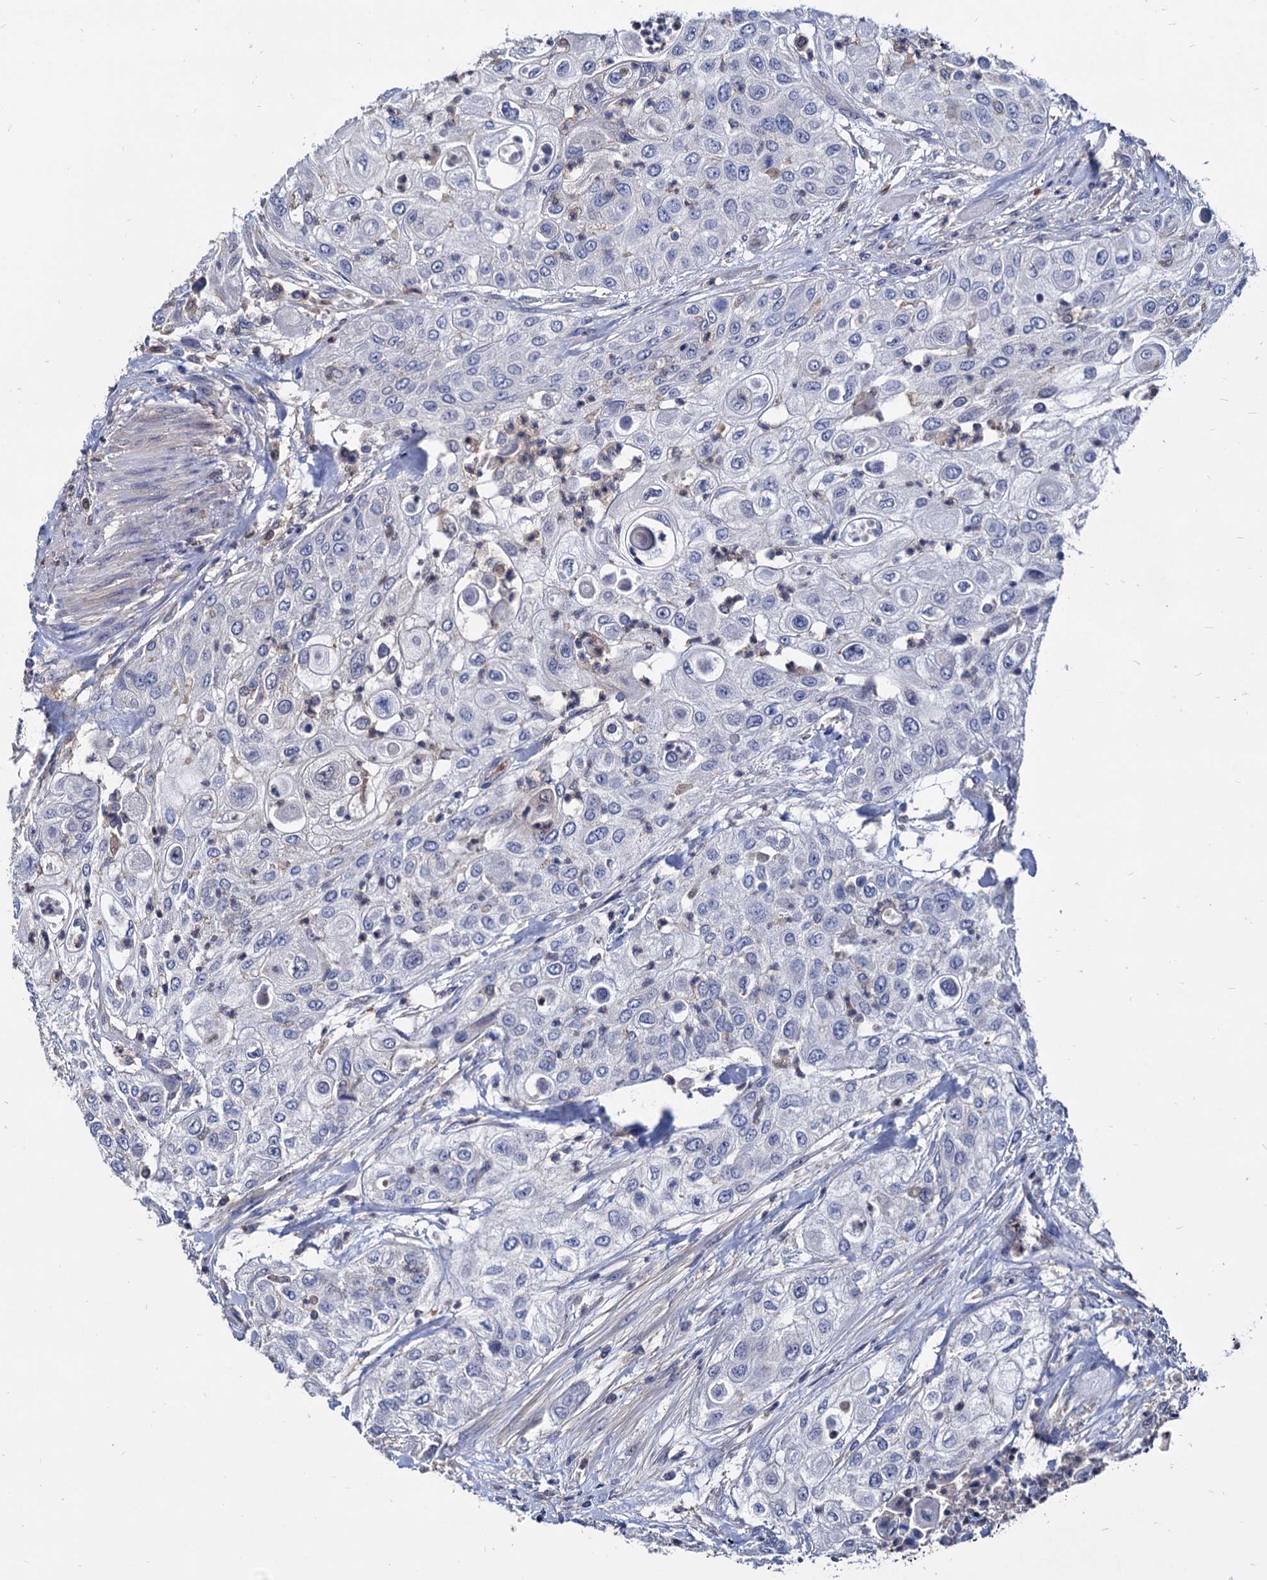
{"staining": {"intensity": "negative", "quantity": "none", "location": "none"}, "tissue": "urothelial cancer", "cell_type": "Tumor cells", "image_type": "cancer", "snomed": [{"axis": "morphology", "description": "Urothelial carcinoma, High grade"}, {"axis": "topography", "description": "Urinary bladder"}], "caption": "Urothelial cancer was stained to show a protein in brown. There is no significant positivity in tumor cells. (IHC, brightfield microscopy, high magnification).", "gene": "CPPED1", "patient": {"sex": "female", "age": 79}}